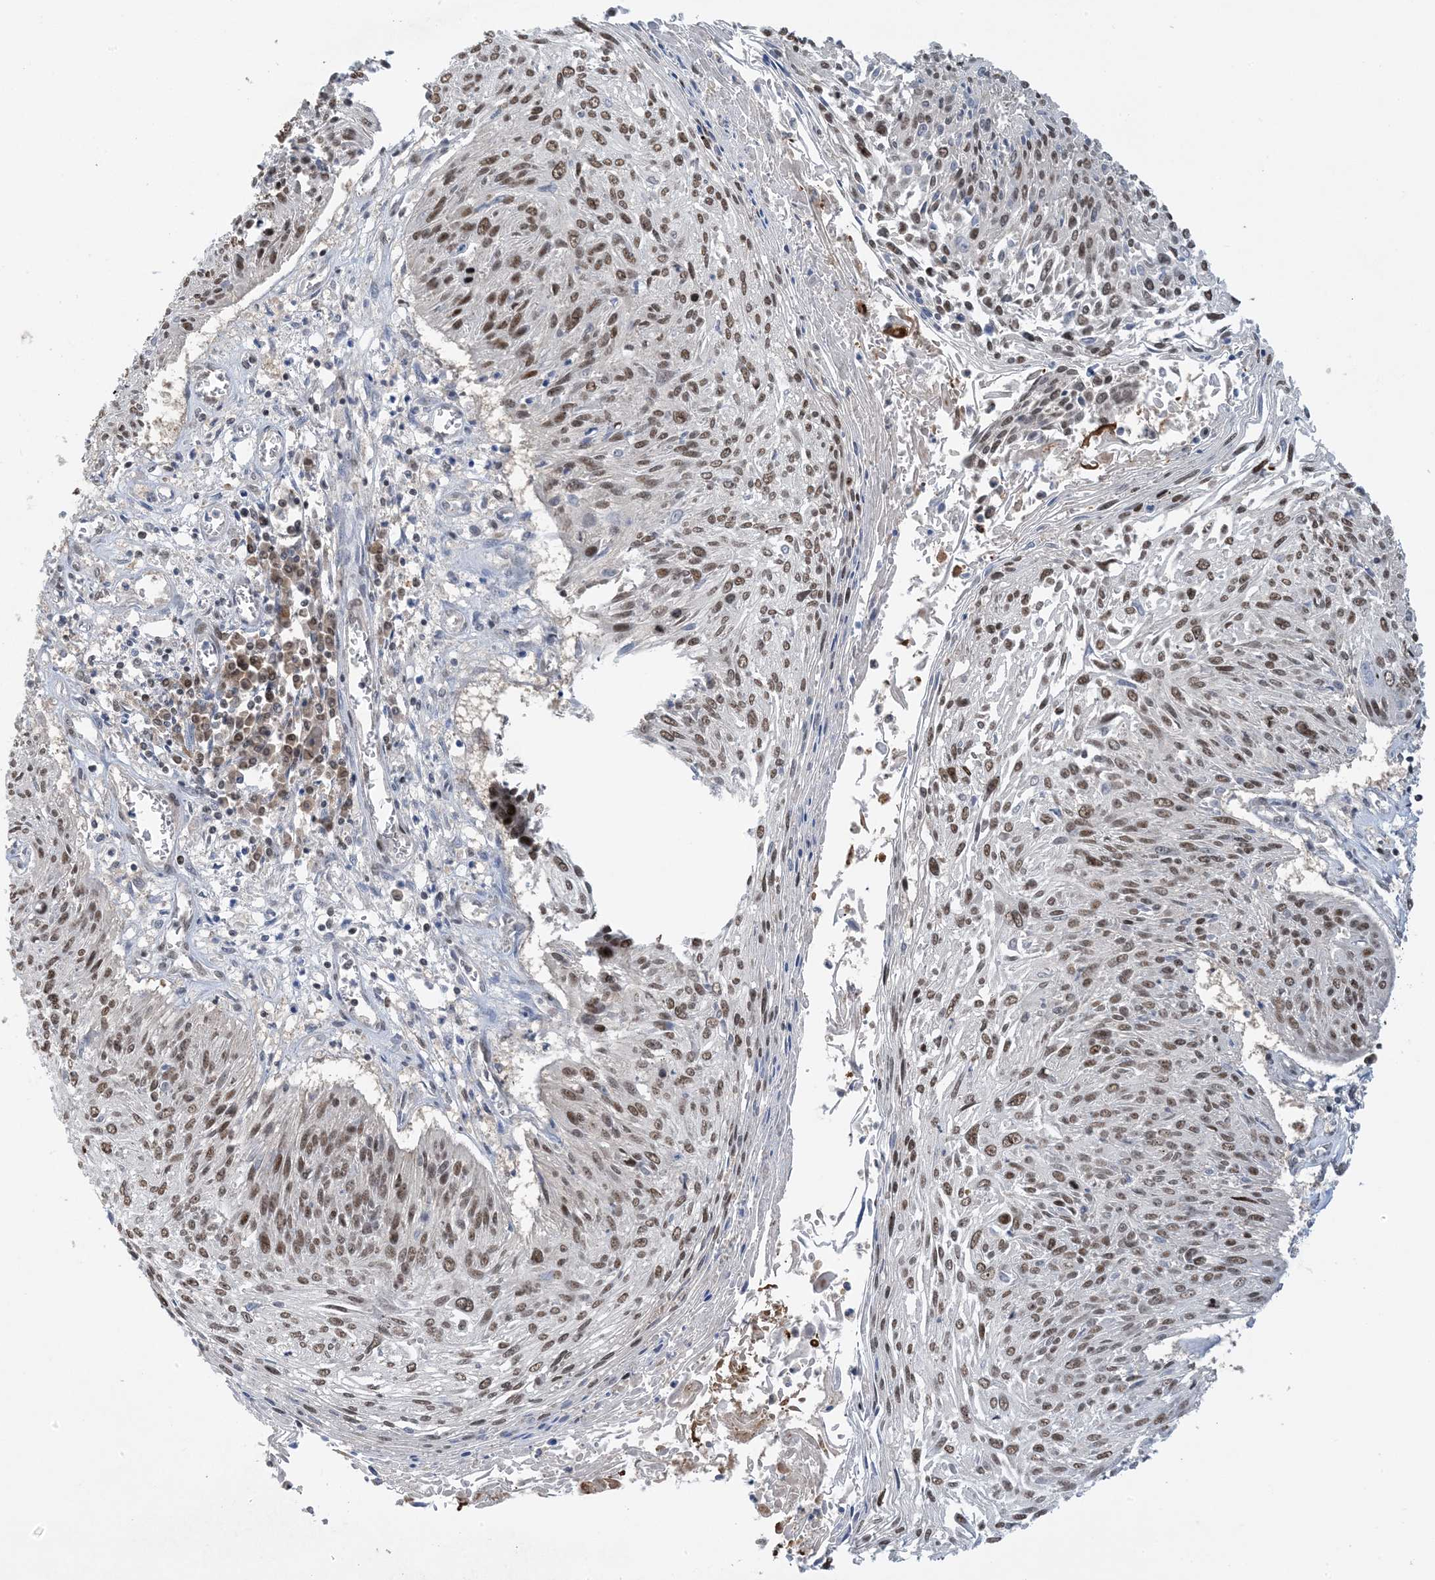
{"staining": {"intensity": "moderate", "quantity": ">75%", "location": "nuclear"}, "tissue": "cervical cancer", "cell_type": "Tumor cells", "image_type": "cancer", "snomed": [{"axis": "morphology", "description": "Squamous cell carcinoma, NOS"}, {"axis": "topography", "description": "Cervix"}], "caption": "Immunohistochemical staining of human cervical cancer (squamous cell carcinoma) exhibits moderate nuclear protein positivity in approximately >75% of tumor cells.", "gene": "ACYP2", "patient": {"sex": "female", "age": 51}}